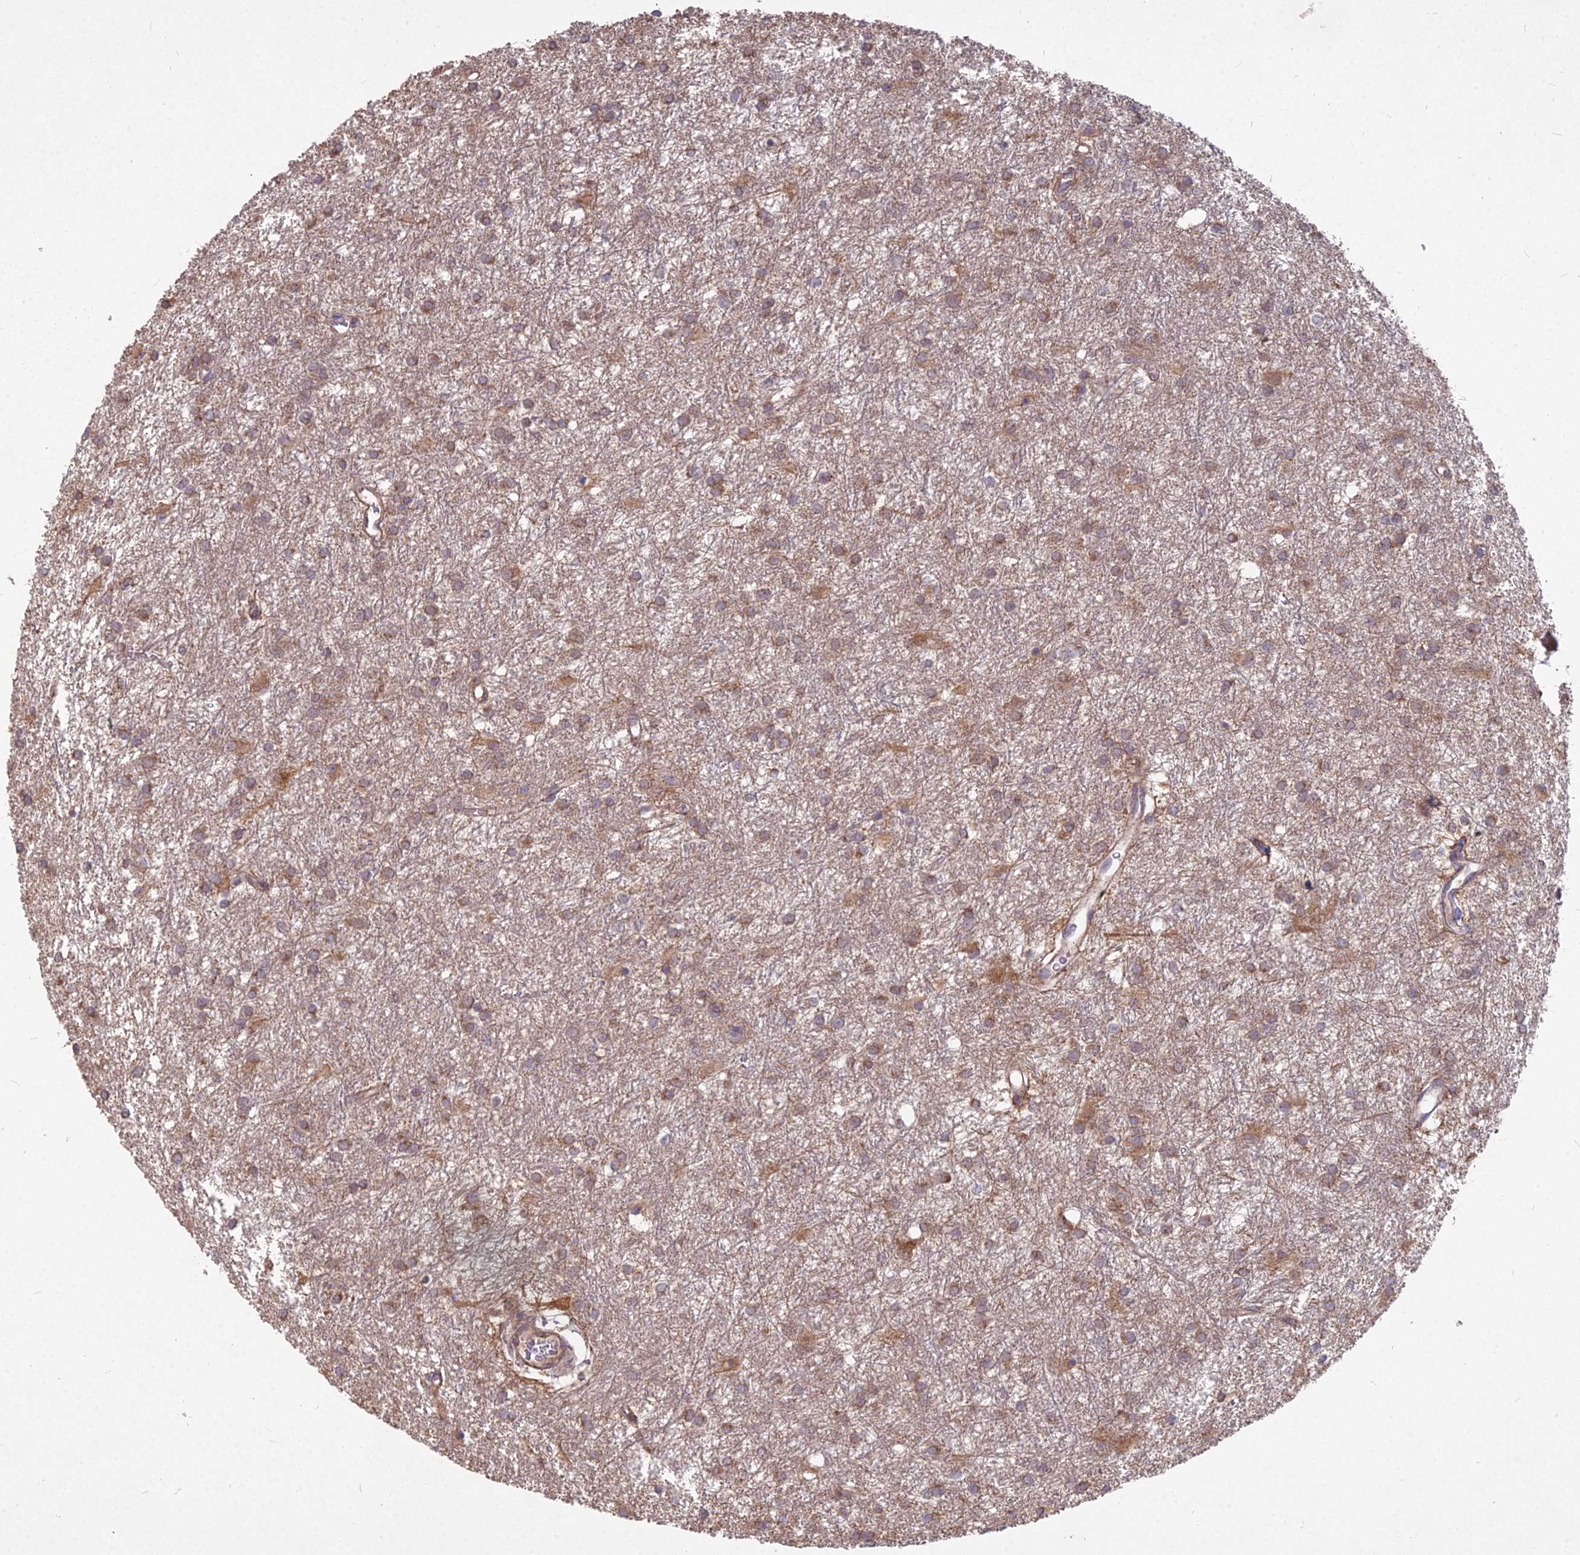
{"staining": {"intensity": "moderate", "quantity": "25%-75%", "location": "cytoplasmic/membranous"}, "tissue": "glioma", "cell_type": "Tumor cells", "image_type": "cancer", "snomed": [{"axis": "morphology", "description": "Glioma, malignant, High grade"}, {"axis": "topography", "description": "Brain"}], "caption": "Malignant high-grade glioma stained for a protein (brown) demonstrates moderate cytoplasmic/membranous positive expression in about 25%-75% of tumor cells.", "gene": "MICU2", "patient": {"sex": "female", "age": 50}}